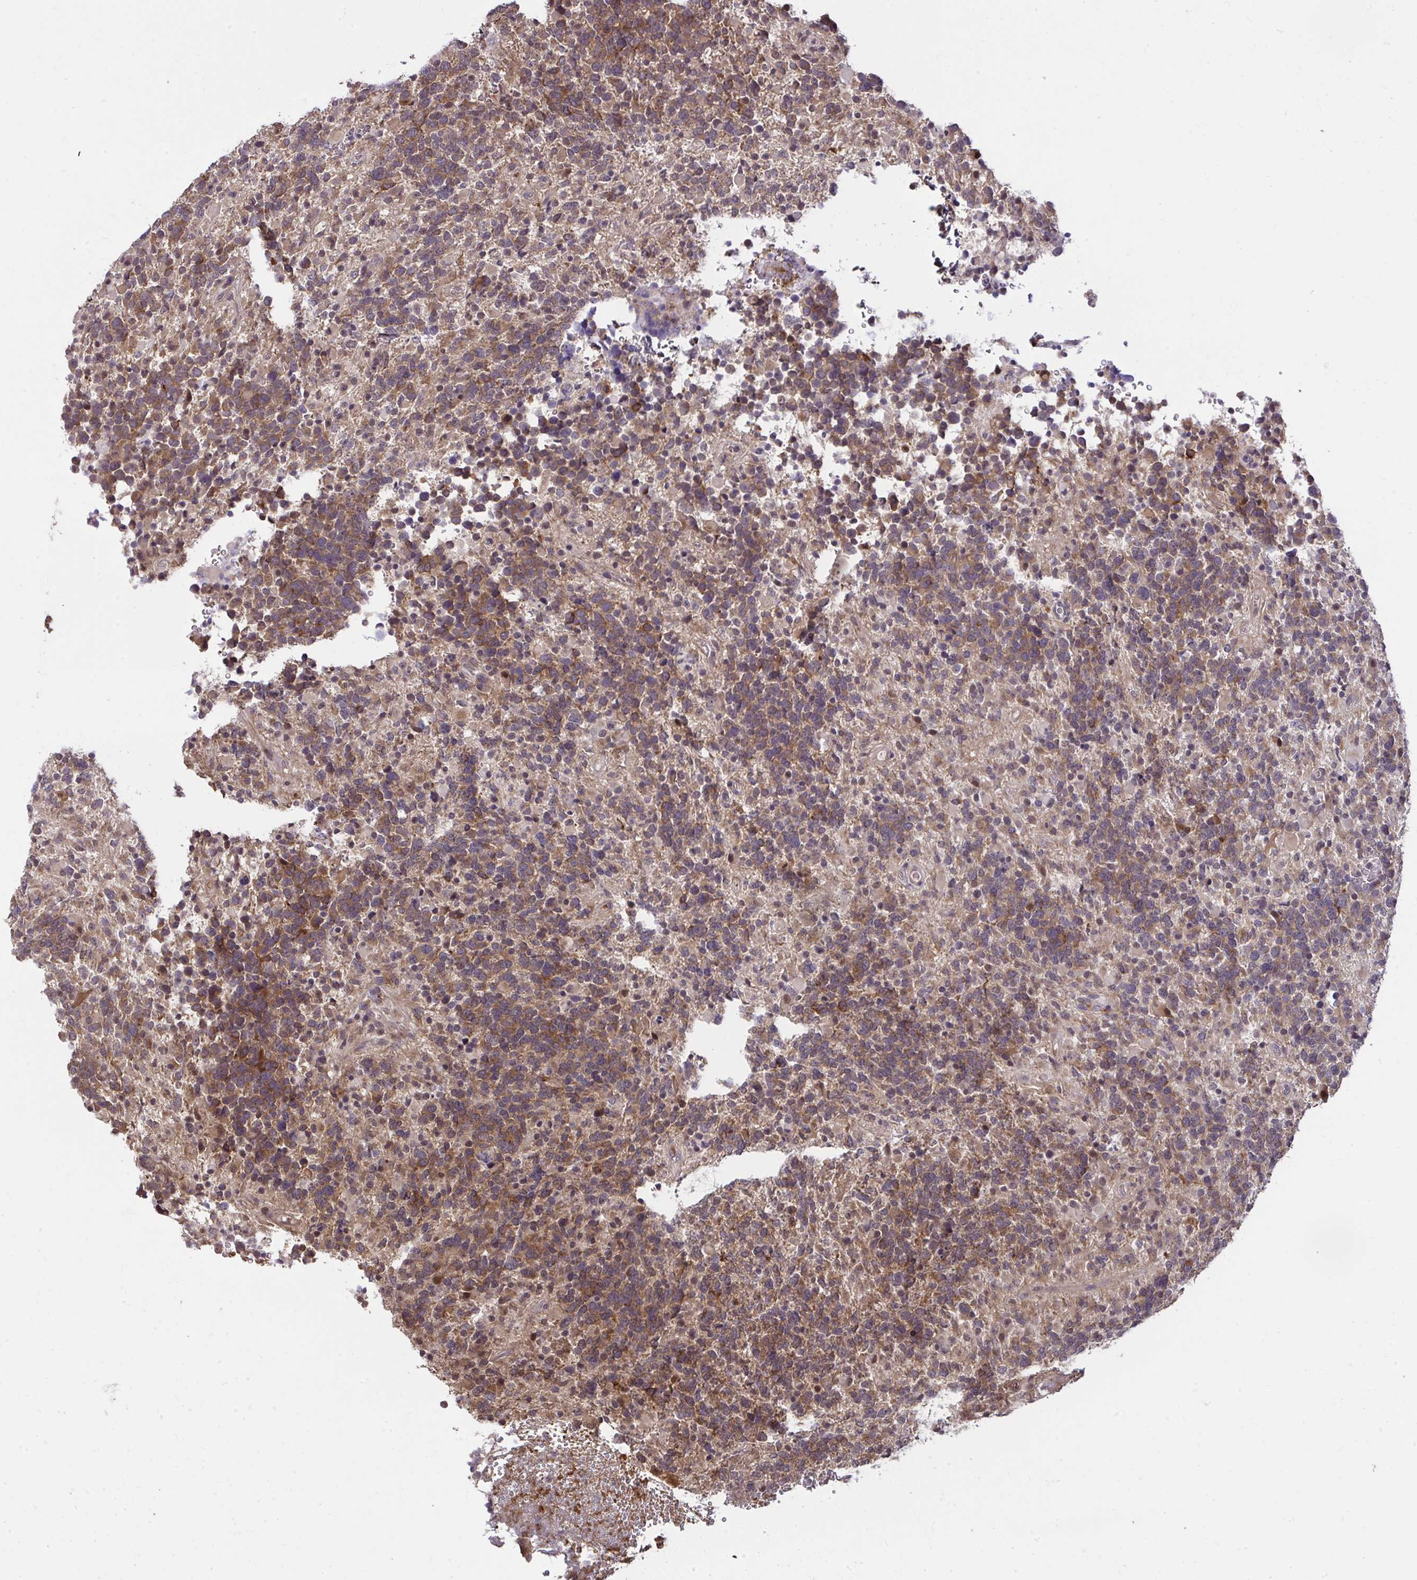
{"staining": {"intensity": "moderate", "quantity": ">75%", "location": "cytoplasmic/membranous"}, "tissue": "glioma", "cell_type": "Tumor cells", "image_type": "cancer", "snomed": [{"axis": "morphology", "description": "Glioma, malignant, High grade"}, {"axis": "topography", "description": "Brain"}], "caption": "Immunohistochemistry photomicrograph of human glioma stained for a protein (brown), which exhibits medium levels of moderate cytoplasmic/membranous staining in approximately >75% of tumor cells.", "gene": "ZSCAN9", "patient": {"sex": "female", "age": 40}}